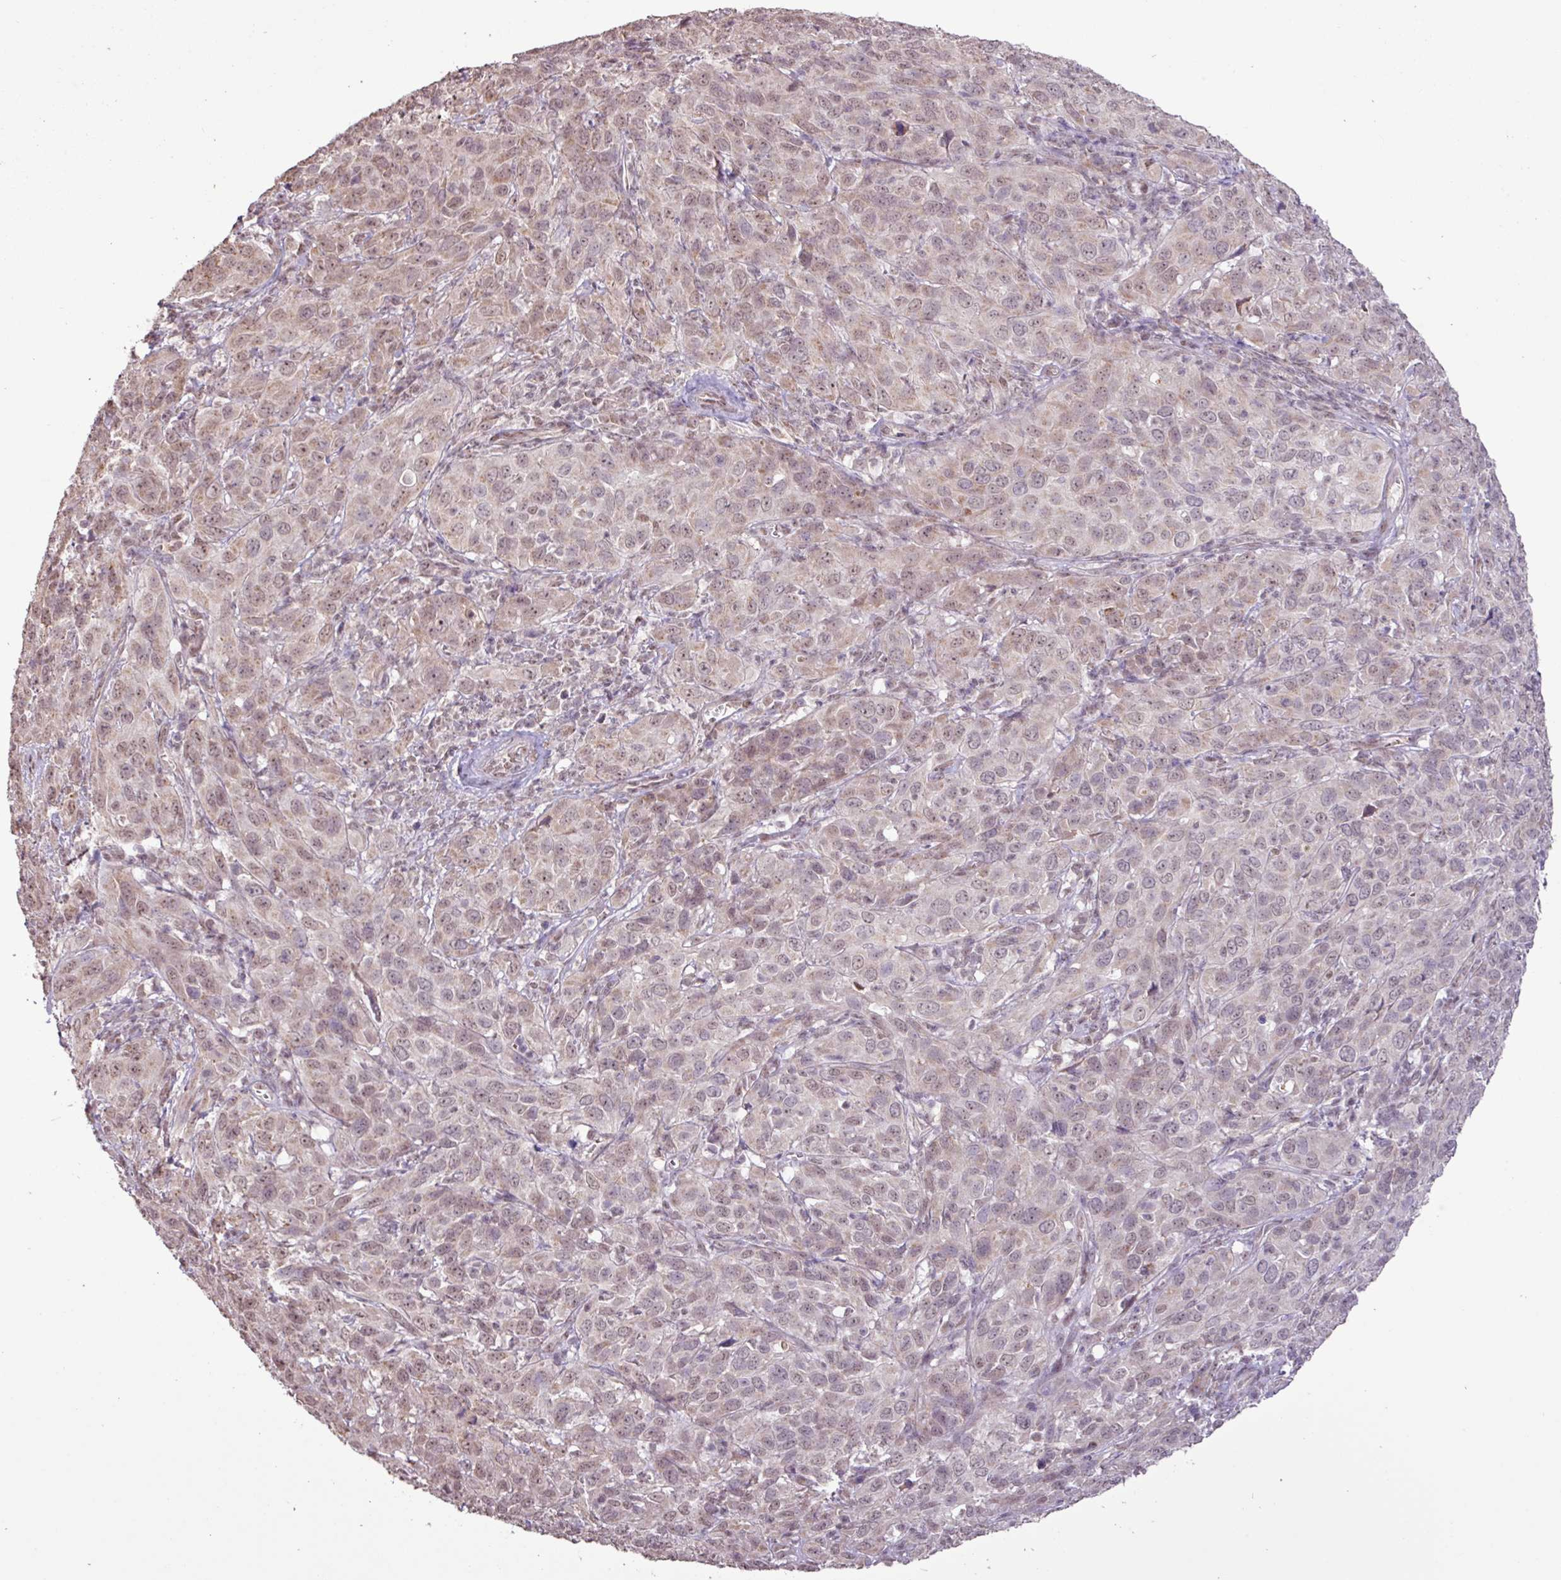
{"staining": {"intensity": "weak", "quantity": "25%-75%", "location": "cytoplasmic/membranous,nuclear"}, "tissue": "cervical cancer", "cell_type": "Tumor cells", "image_type": "cancer", "snomed": [{"axis": "morphology", "description": "Normal tissue, NOS"}, {"axis": "morphology", "description": "Squamous cell carcinoma, NOS"}, {"axis": "topography", "description": "Cervix"}], "caption": "DAB (3,3'-diaminobenzidine) immunohistochemical staining of squamous cell carcinoma (cervical) exhibits weak cytoplasmic/membranous and nuclear protein positivity in approximately 25%-75% of tumor cells.", "gene": "L3MBTL3", "patient": {"sex": "female", "age": 51}}